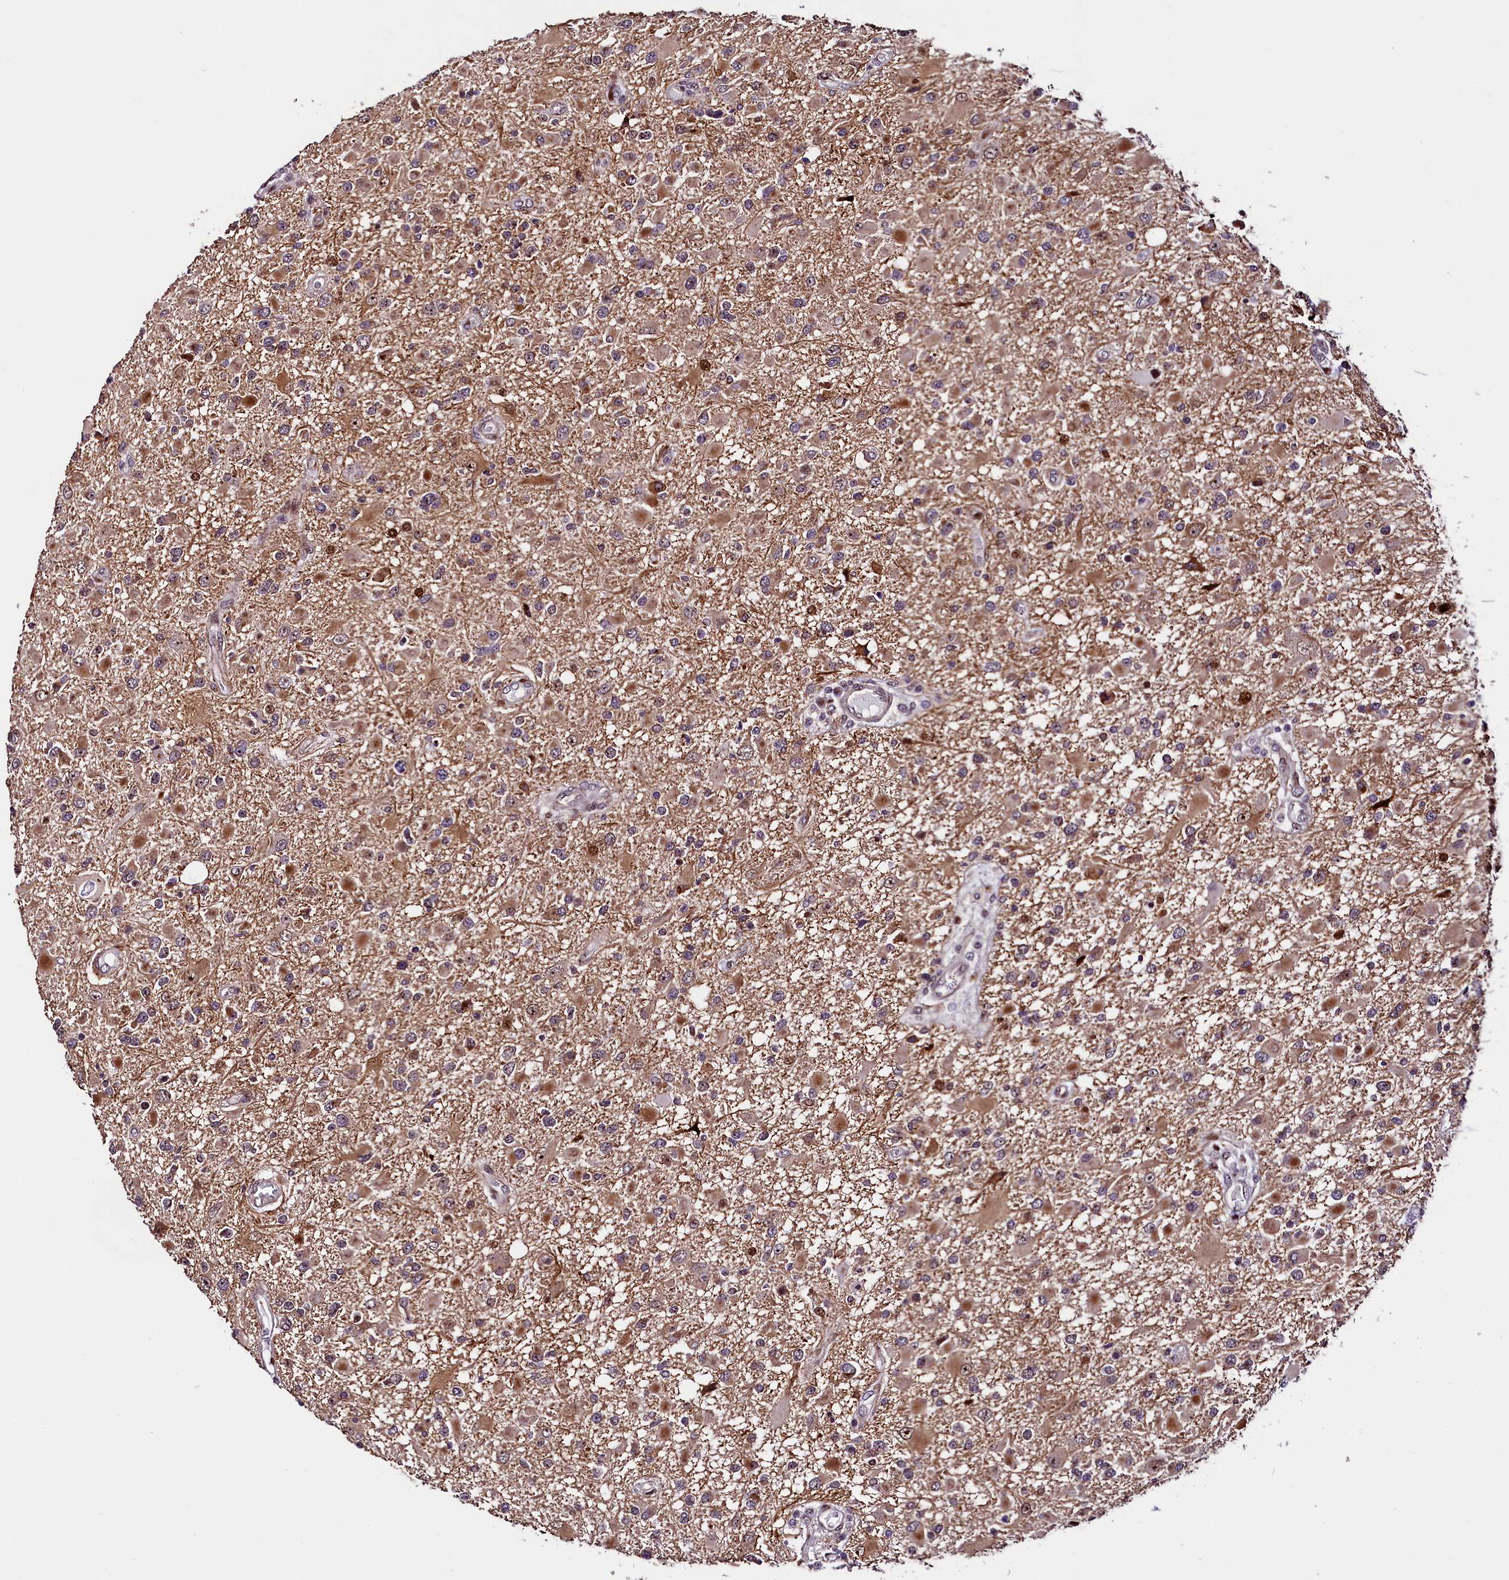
{"staining": {"intensity": "moderate", "quantity": ">75%", "location": "cytoplasmic/membranous"}, "tissue": "glioma", "cell_type": "Tumor cells", "image_type": "cancer", "snomed": [{"axis": "morphology", "description": "Glioma, malignant, High grade"}, {"axis": "topography", "description": "Brain"}], "caption": "Immunohistochemical staining of human glioma reveals medium levels of moderate cytoplasmic/membranous positivity in about >75% of tumor cells.", "gene": "TRMT112", "patient": {"sex": "male", "age": 53}}